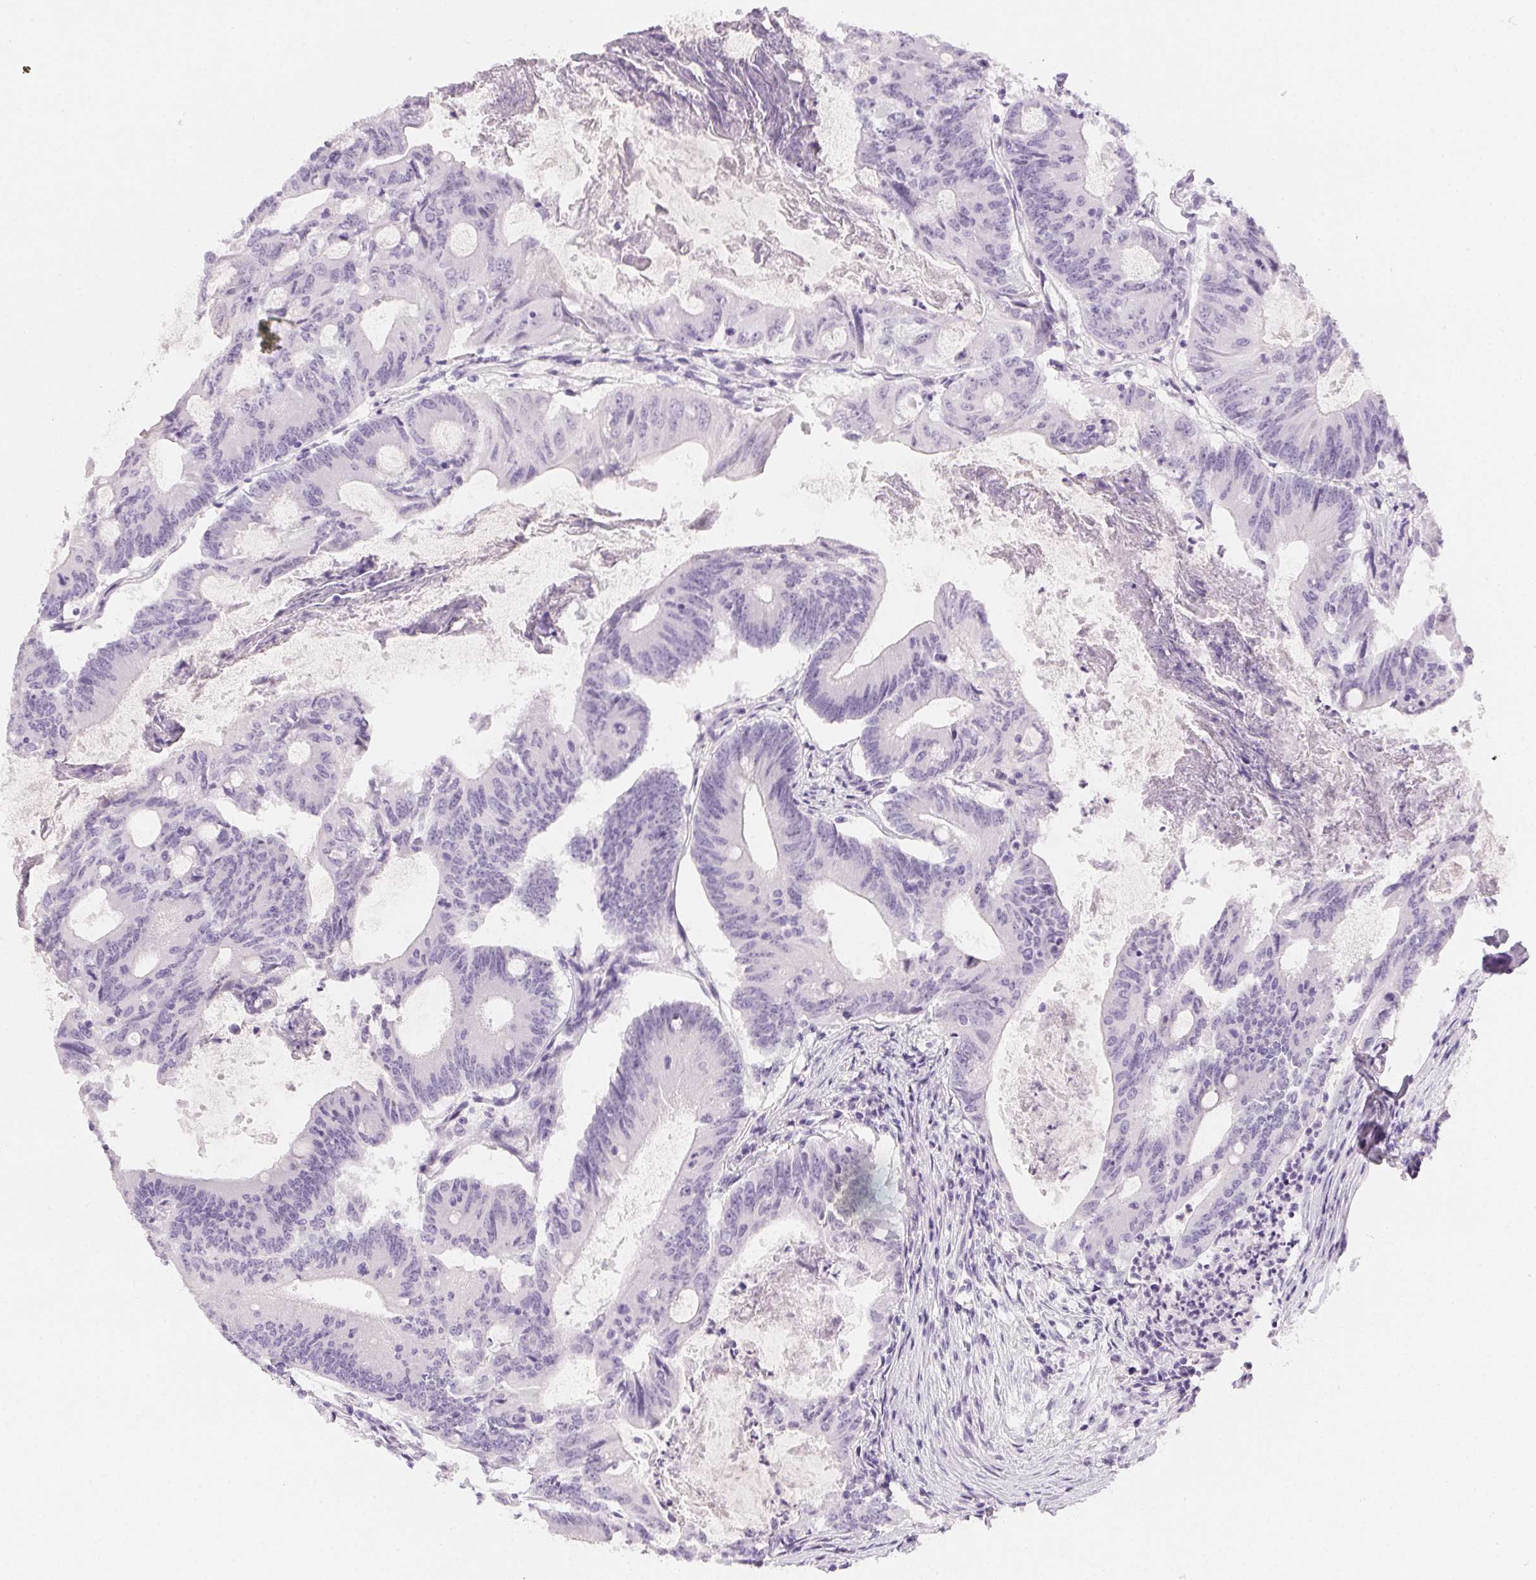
{"staining": {"intensity": "negative", "quantity": "none", "location": "none"}, "tissue": "colorectal cancer", "cell_type": "Tumor cells", "image_type": "cancer", "snomed": [{"axis": "morphology", "description": "Adenocarcinoma, NOS"}, {"axis": "topography", "description": "Colon"}], "caption": "A high-resolution image shows immunohistochemistry (IHC) staining of colorectal adenocarcinoma, which demonstrates no significant expression in tumor cells. The staining was performed using DAB to visualize the protein expression in brown, while the nuclei were stained in blue with hematoxylin (Magnification: 20x).", "gene": "PPY", "patient": {"sex": "female", "age": 70}}